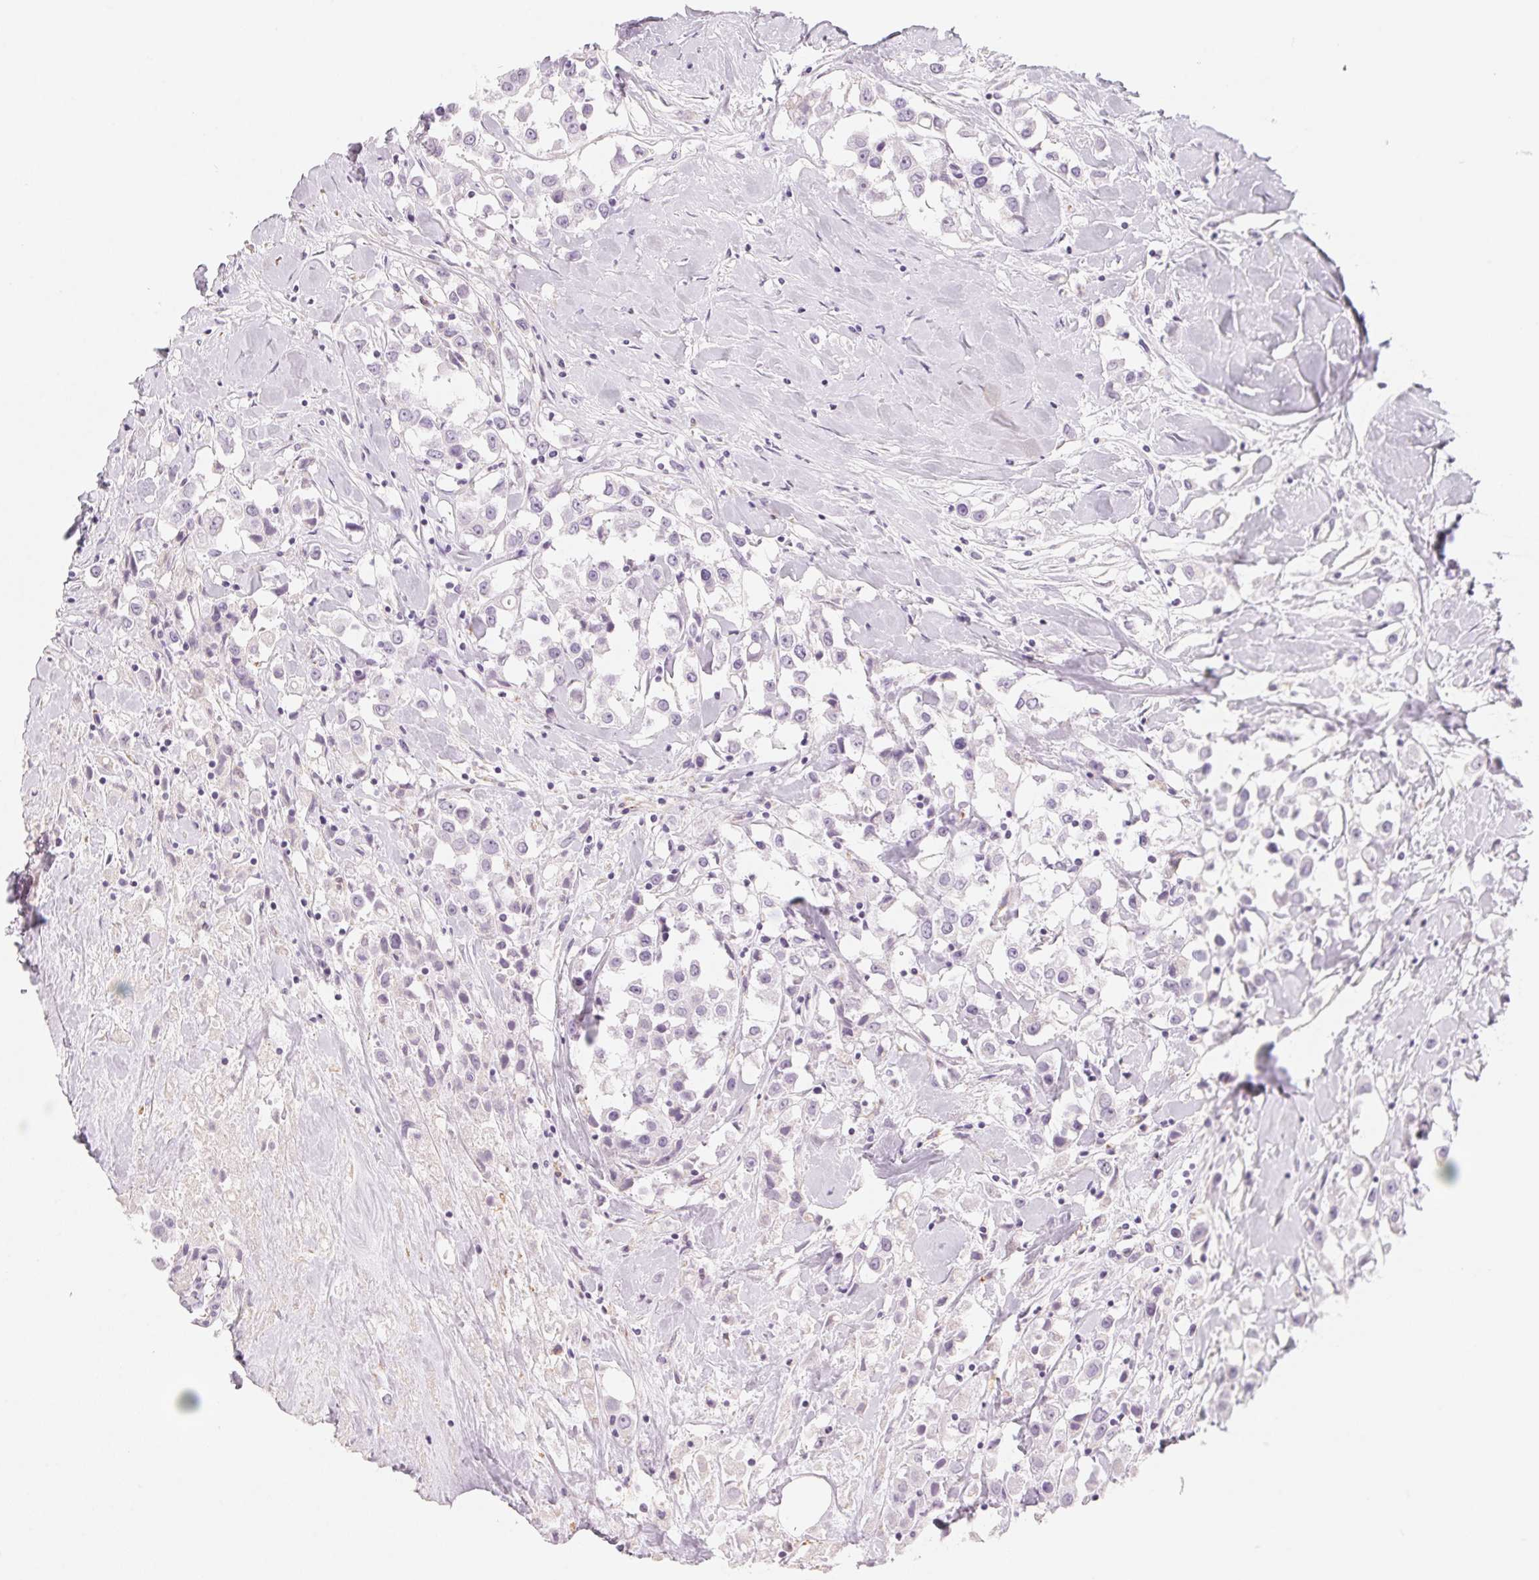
{"staining": {"intensity": "negative", "quantity": "none", "location": "none"}, "tissue": "breast cancer", "cell_type": "Tumor cells", "image_type": "cancer", "snomed": [{"axis": "morphology", "description": "Duct carcinoma"}, {"axis": "topography", "description": "Breast"}], "caption": "IHC image of invasive ductal carcinoma (breast) stained for a protein (brown), which exhibits no positivity in tumor cells. (Brightfield microscopy of DAB (3,3'-diaminobenzidine) immunohistochemistry (IHC) at high magnification).", "gene": "PRPH", "patient": {"sex": "female", "age": 61}}